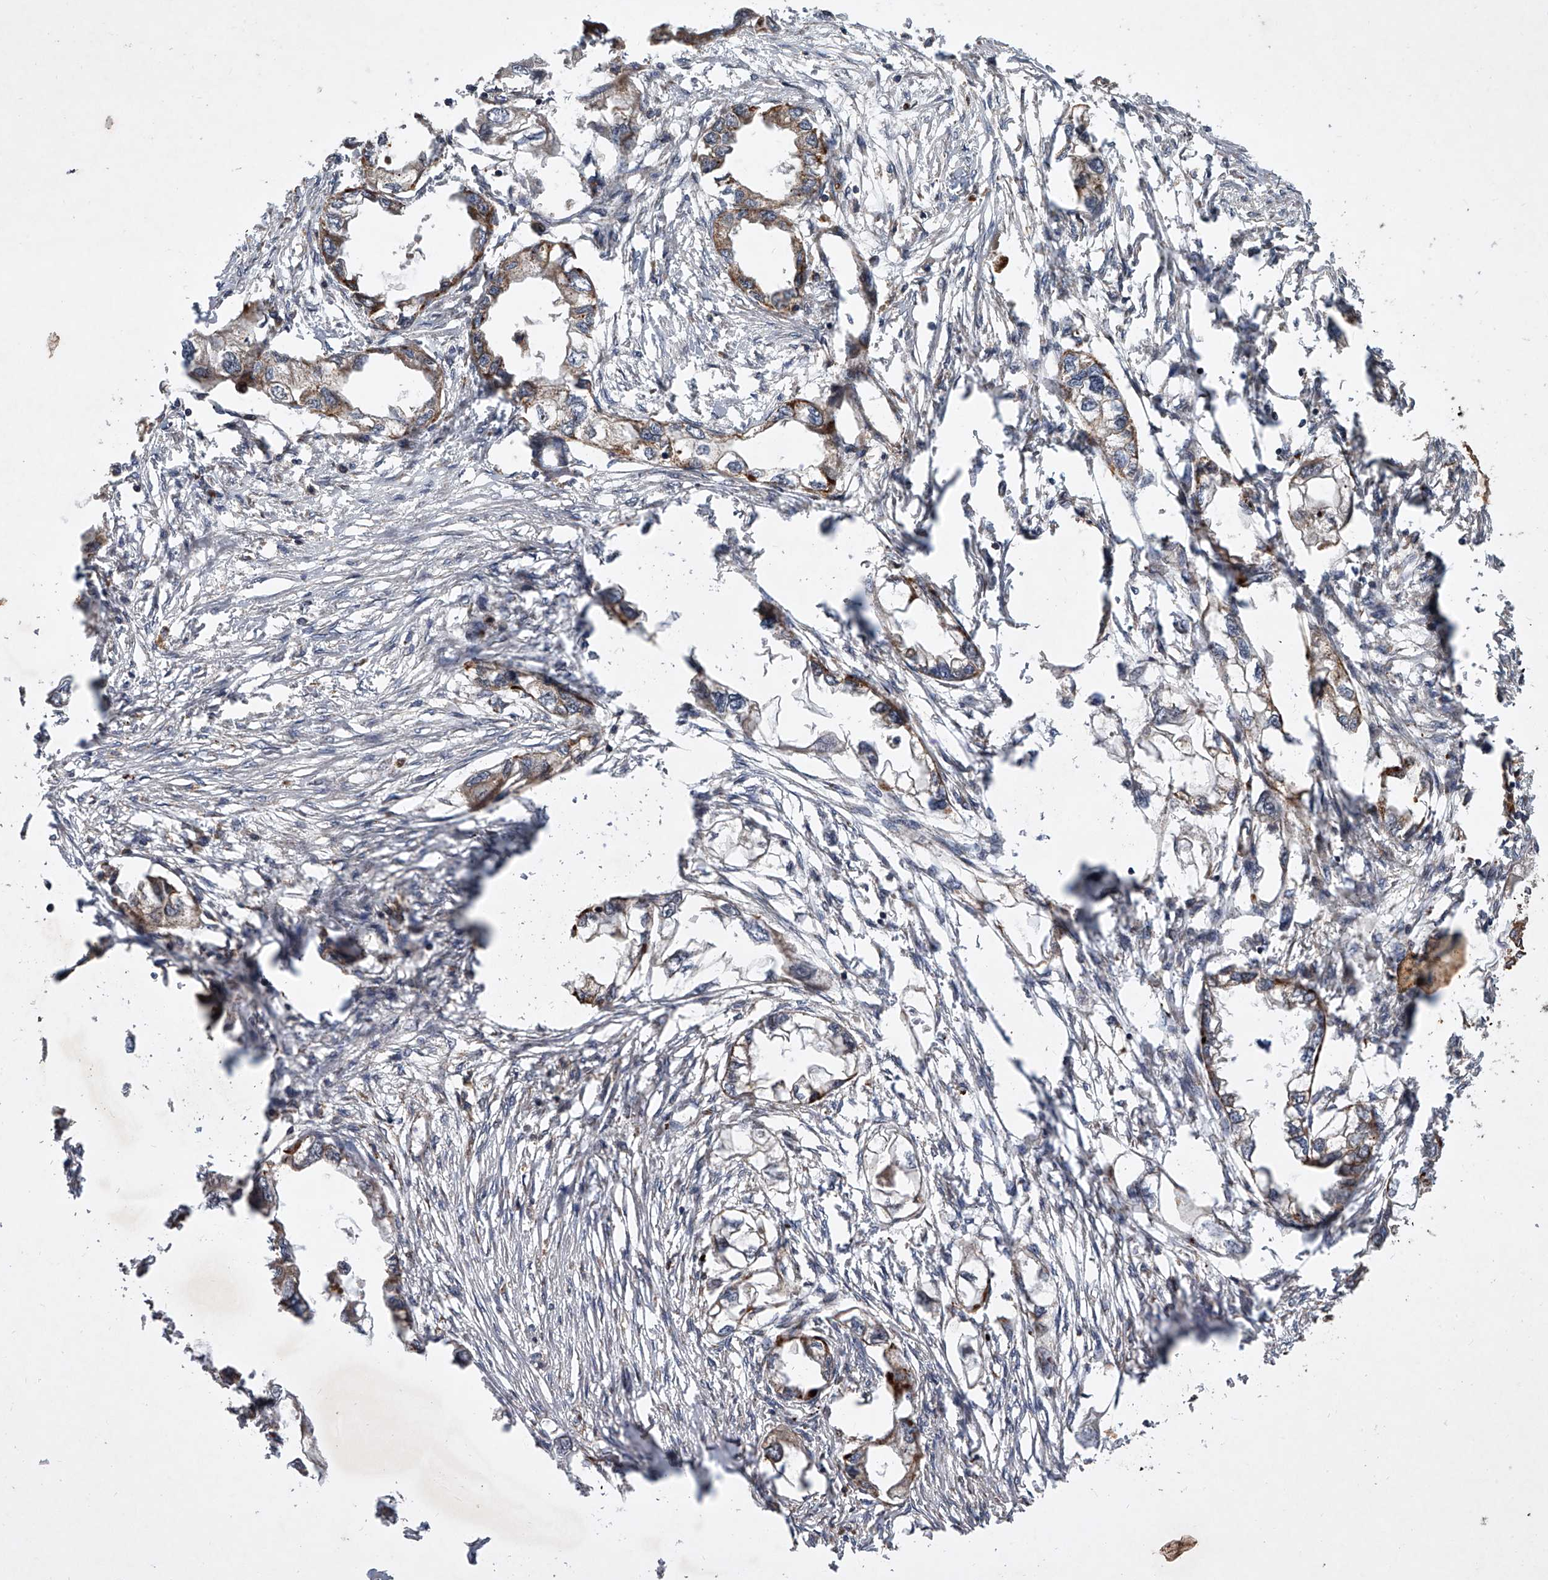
{"staining": {"intensity": "moderate", "quantity": ">75%", "location": "cytoplasmic/membranous"}, "tissue": "endometrial cancer", "cell_type": "Tumor cells", "image_type": "cancer", "snomed": [{"axis": "morphology", "description": "Adenocarcinoma, NOS"}, {"axis": "morphology", "description": "Adenocarcinoma, metastatic, NOS"}, {"axis": "topography", "description": "Adipose tissue"}, {"axis": "topography", "description": "Endometrium"}], "caption": "Endometrial cancer (adenocarcinoma) stained for a protein exhibits moderate cytoplasmic/membranous positivity in tumor cells.", "gene": "USP47", "patient": {"sex": "female", "age": 67}}